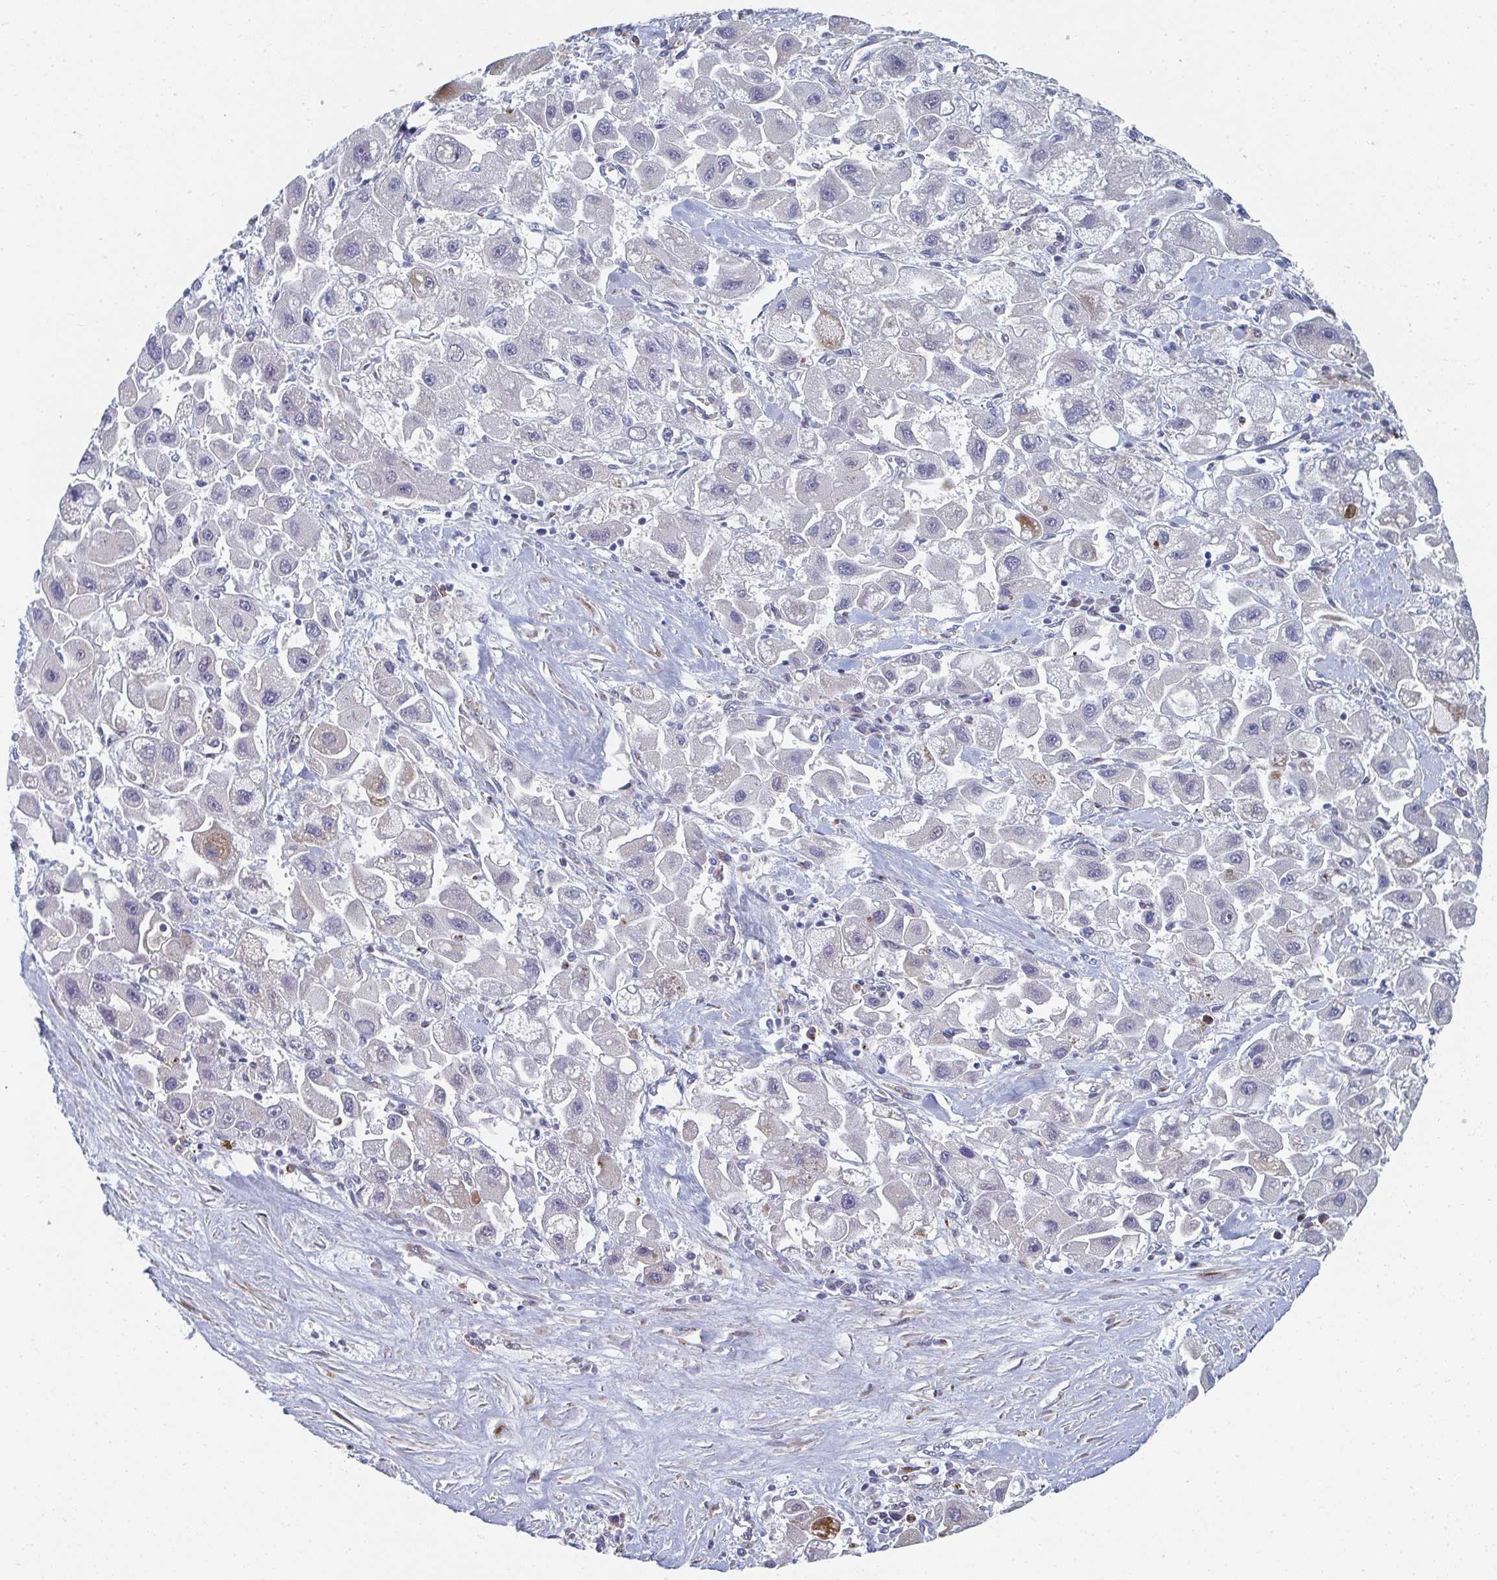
{"staining": {"intensity": "moderate", "quantity": "<25%", "location": "cytoplasmic/membranous"}, "tissue": "liver cancer", "cell_type": "Tumor cells", "image_type": "cancer", "snomed": [{"axis": "morphology", "description": "Carcinoma, Hepatocellular, NOS"}, {"axis": "topography", "description": "Liver"}], "caption": "Human liver cancer stained with a brown dye demonstrates moderate cytoplasmic/membranous positive expression in approximately <25% of tumor cells.", "gene": "PSMG1", "patient": {"sex": "male", "age": 24}}